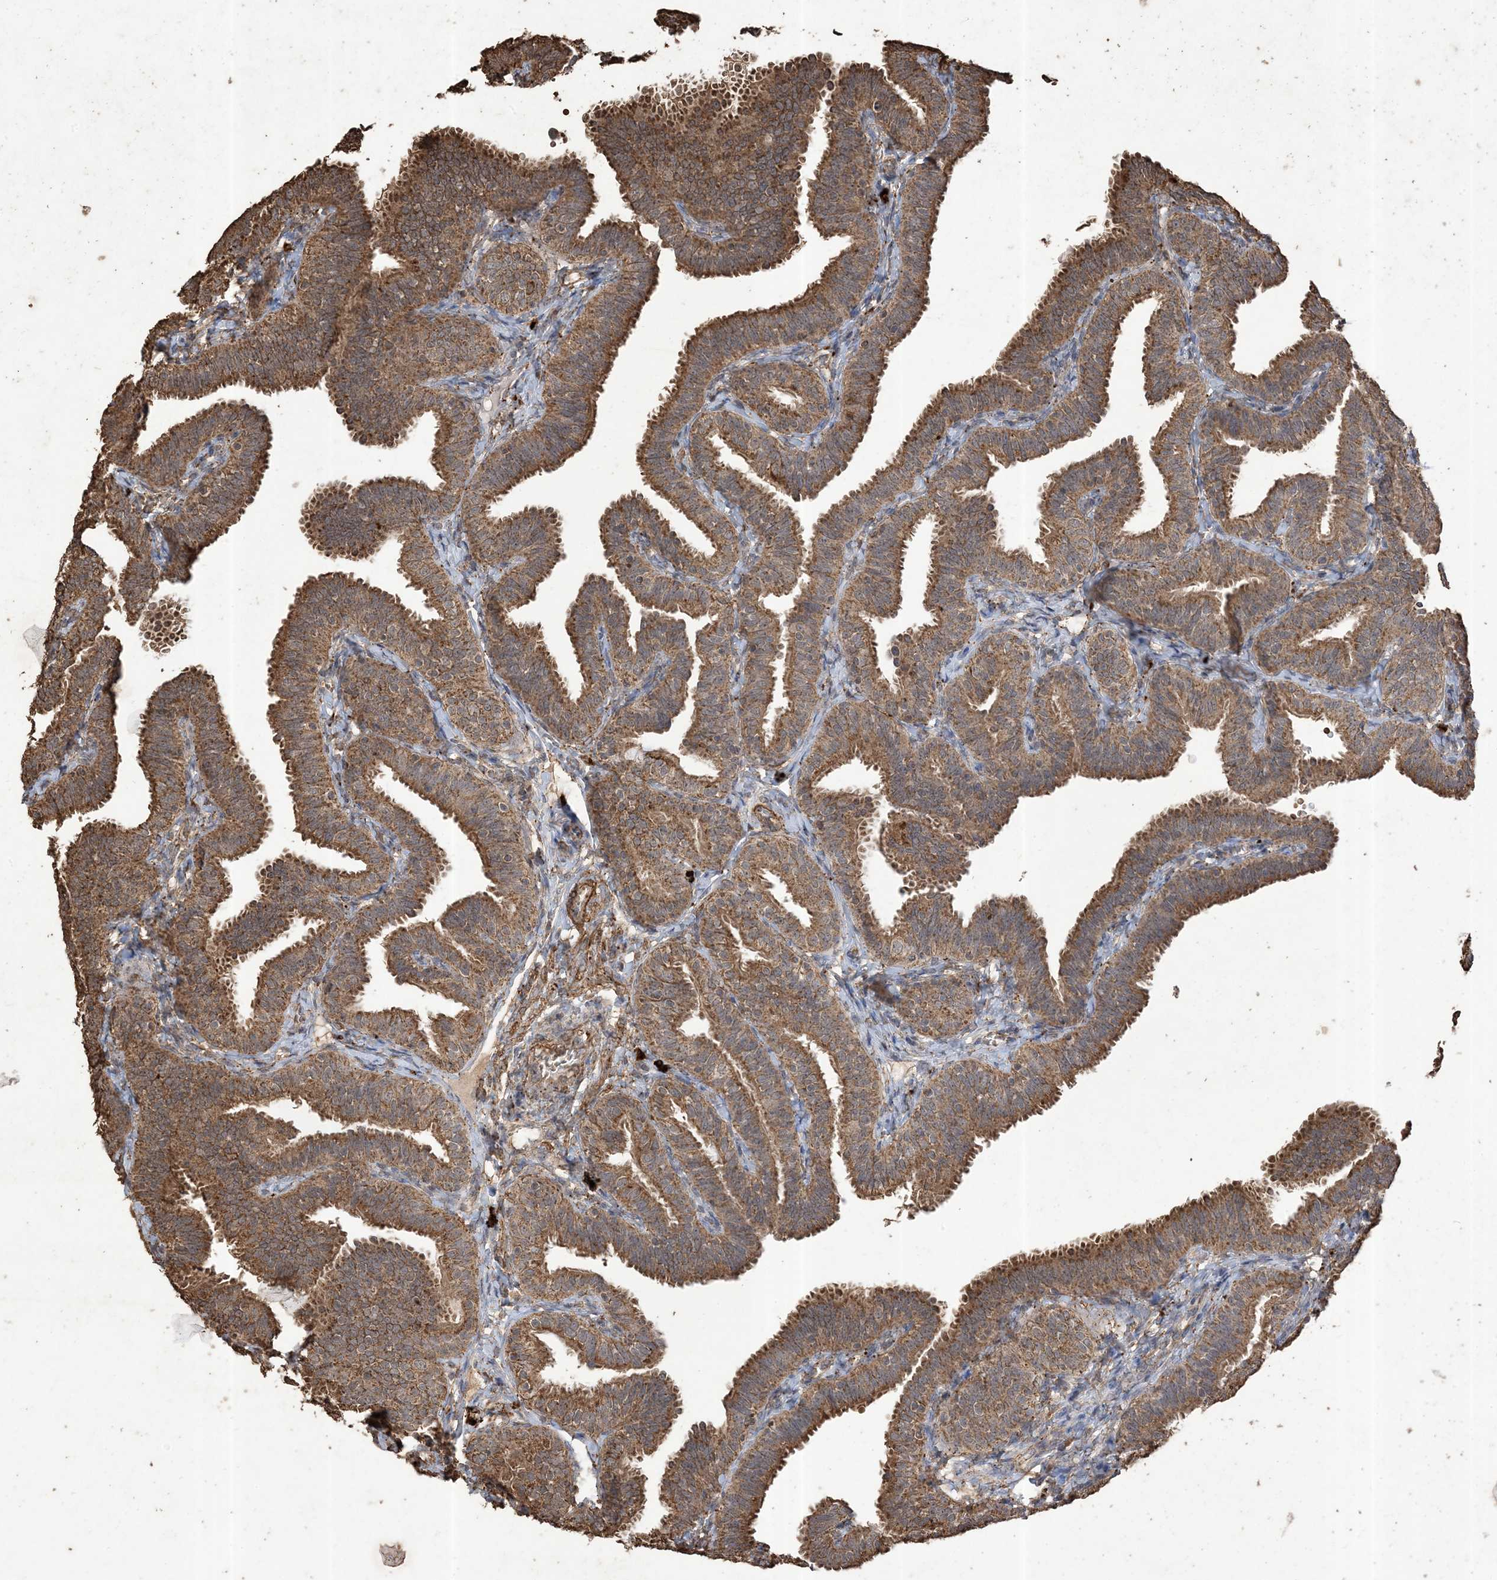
{"staining": {"intensity": "strong", "quantity": ">75%", "location": "cytoplasmic/membranous"}, "tissue": "fallopian tube", "cell_type": "Glandular cells", "image_type": "normal", "snomed": [{"axis": "morphology", "description": "Normal tissue, NOS"}, {"axis": "topography", "description": "Fallopian tube"}], "caption": "Immunohistochemistry (DAB (3,3'-diaminobenzidine)) staining of unremarkable fallopian tube reveals strong cytoplasmic/membranous protein staining in about >75% of glandular cells.", "gene": "HPS4", "patient": {"sex": "female", "age": 35}}